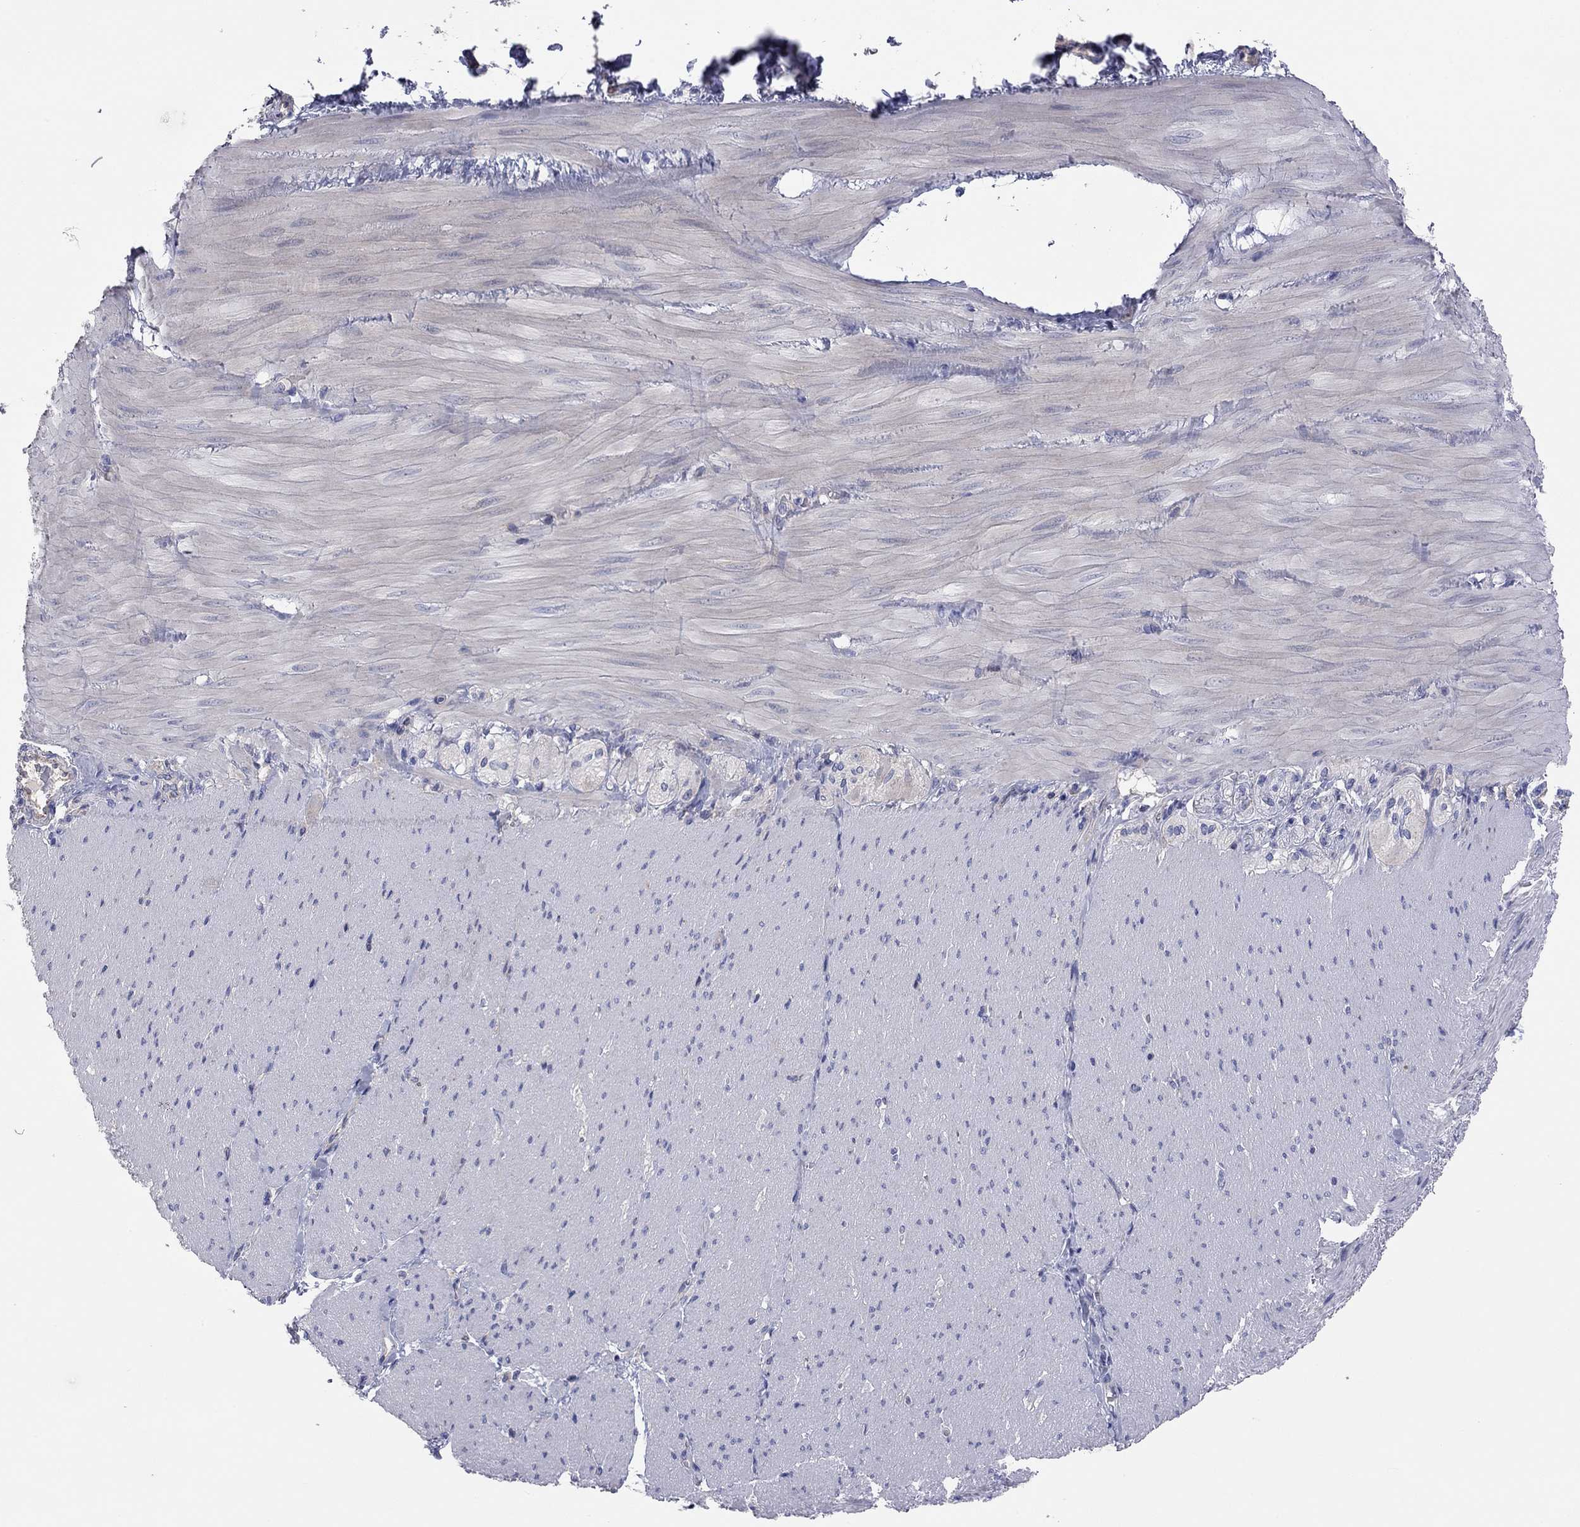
{"staining": {"intensity": "negative", "quantity": "none", "location": "none"}, "tissue": "adipose tissue", "cell_type": "Adipocytes", "image_type": "normal", "snomed": [{"axis": "morphology", "description": "Normal tissue, NOS"}, {"axis": "topography", "description": "Smooth muscle"}, {"axis": "topography", "description": "Duodenum"}, {"axis": "topography", "description": "Peripheral nerve tissue"}], "caption": "This is an immunohistochemistry (IHC) photomicrograph of normal human adipose tissue. There is no positivity in adipocytes.", "gene": "KCNB1", "patient": {"sex": "female", "age": 61}}